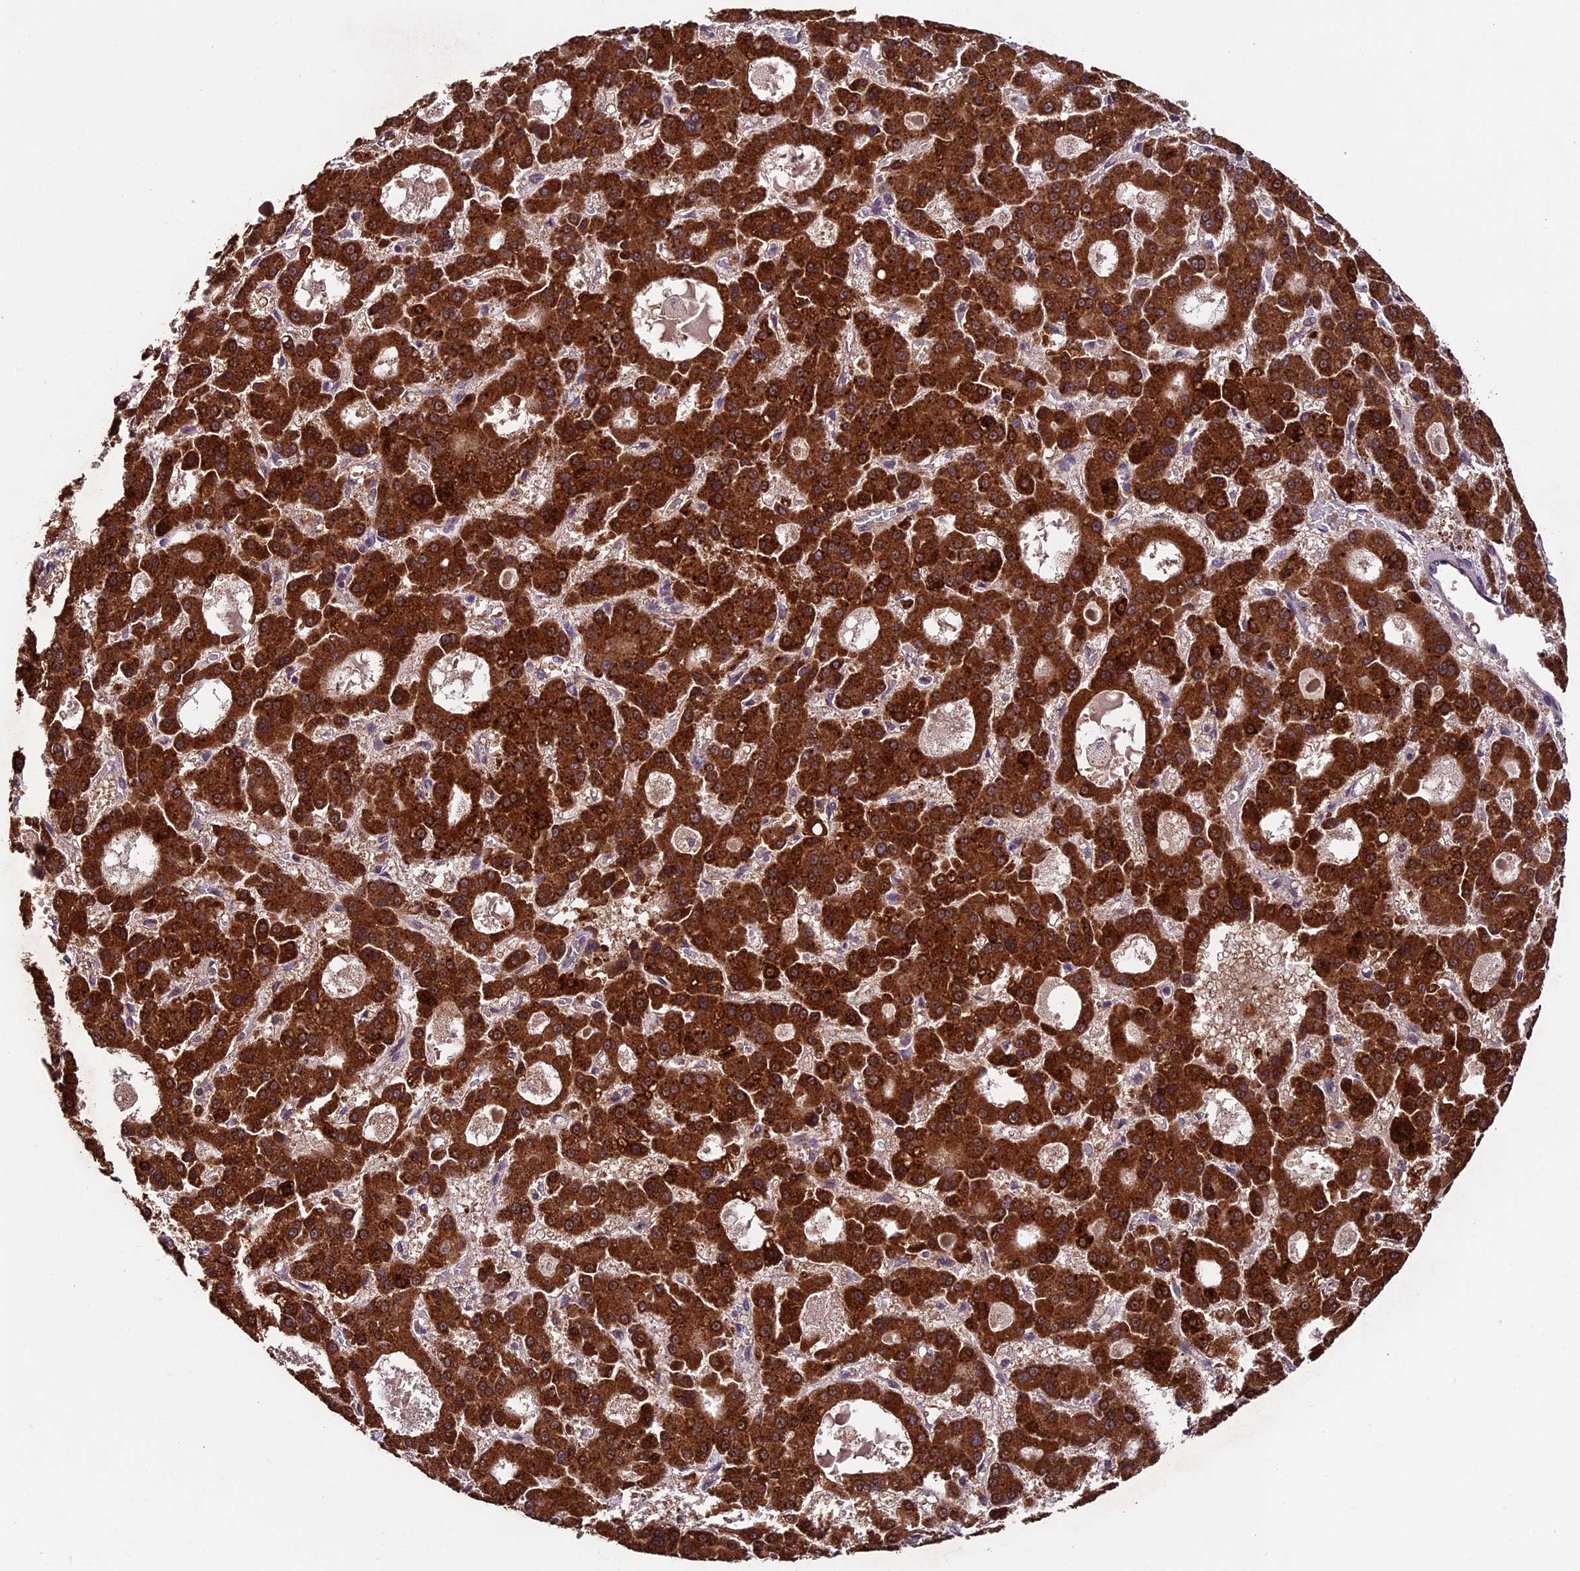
{"staining": {"intensity": "strong", "quantity": ">75%", "location": "cytoplasmic/membranous"}, "tissue": "liver cancer", "cell_type": "Tumor cells", "image_type": "cancer", "snomed": [{"axis": "morphology", "description": "Carcinoma, Hepatocellular, NOS"}, {"axis": "topography", "description": "Liver"}], "caption": "Hepatocellular carcinoma (liver) was stained to show a protein in brown. There is high levels of strong cytoplasmic/membranous expression in approximately >75% of tumor cells. The staining was performed using DAB, with brown indicating positive protein expression. Nuclei are stained blue with hematoxylin.", "gene": "SBNO2", "patient": {"sex": "male", "age": 70}}